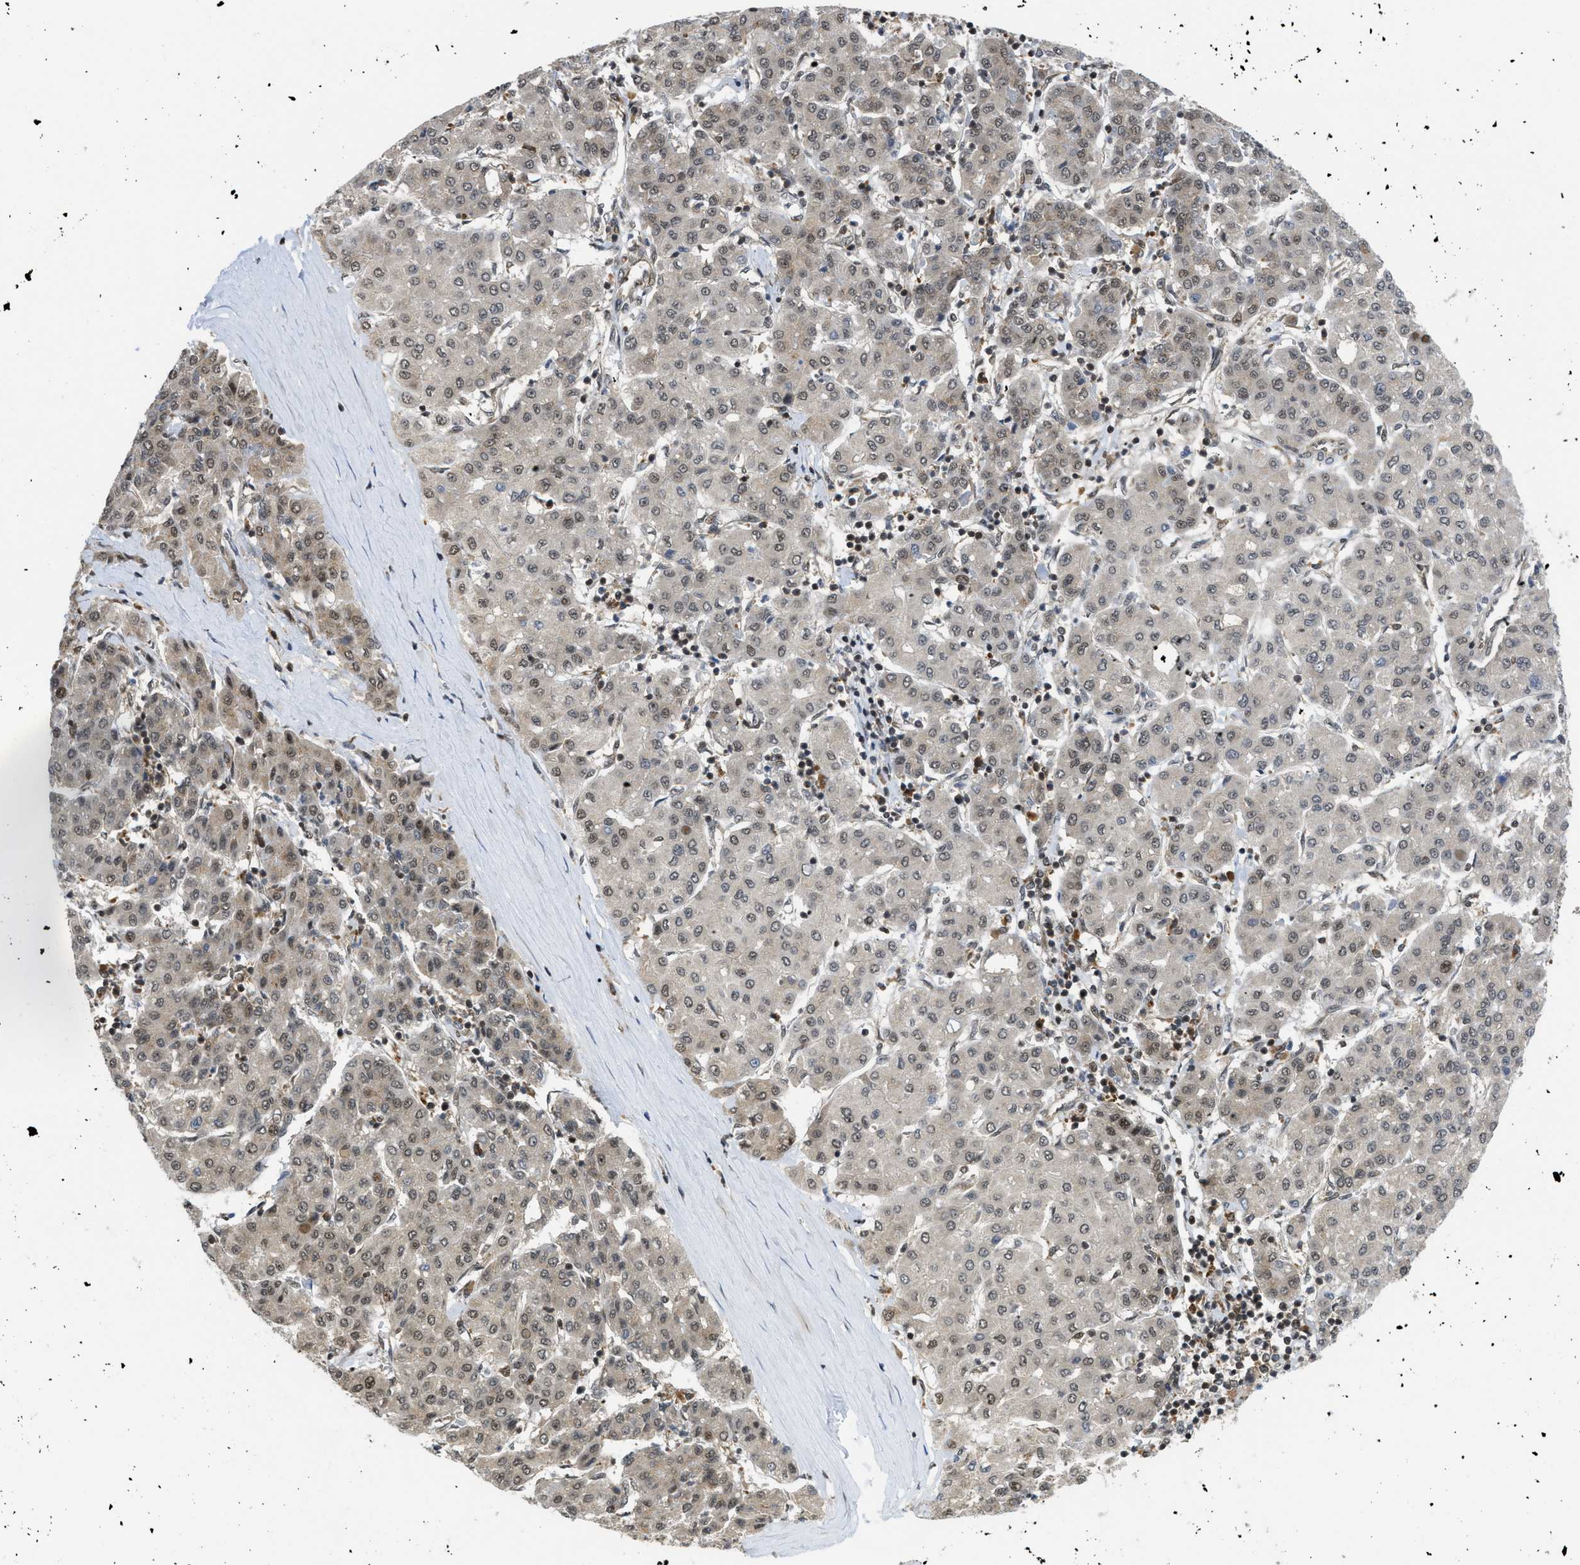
{"staining": {"intensity": "weak", "quantity": "25%-75%", "location": "nuclear"}, "tissue": "liver cancer", "cell_type": "Tumor cells", "image_type": "cancer", "snomed": [{"axis": "morphology", "description": "Carcinoma, Hepatocellular, NOS"}, {"axis": "topography", "description": "Liver"}], "caption": "A histopathology image of human liver cancer stained for a protein demonstrates weak nuclear brown staining in tumor cells.", "gene": "TACC1", "patient": {"sex": "male", "age": 65}}